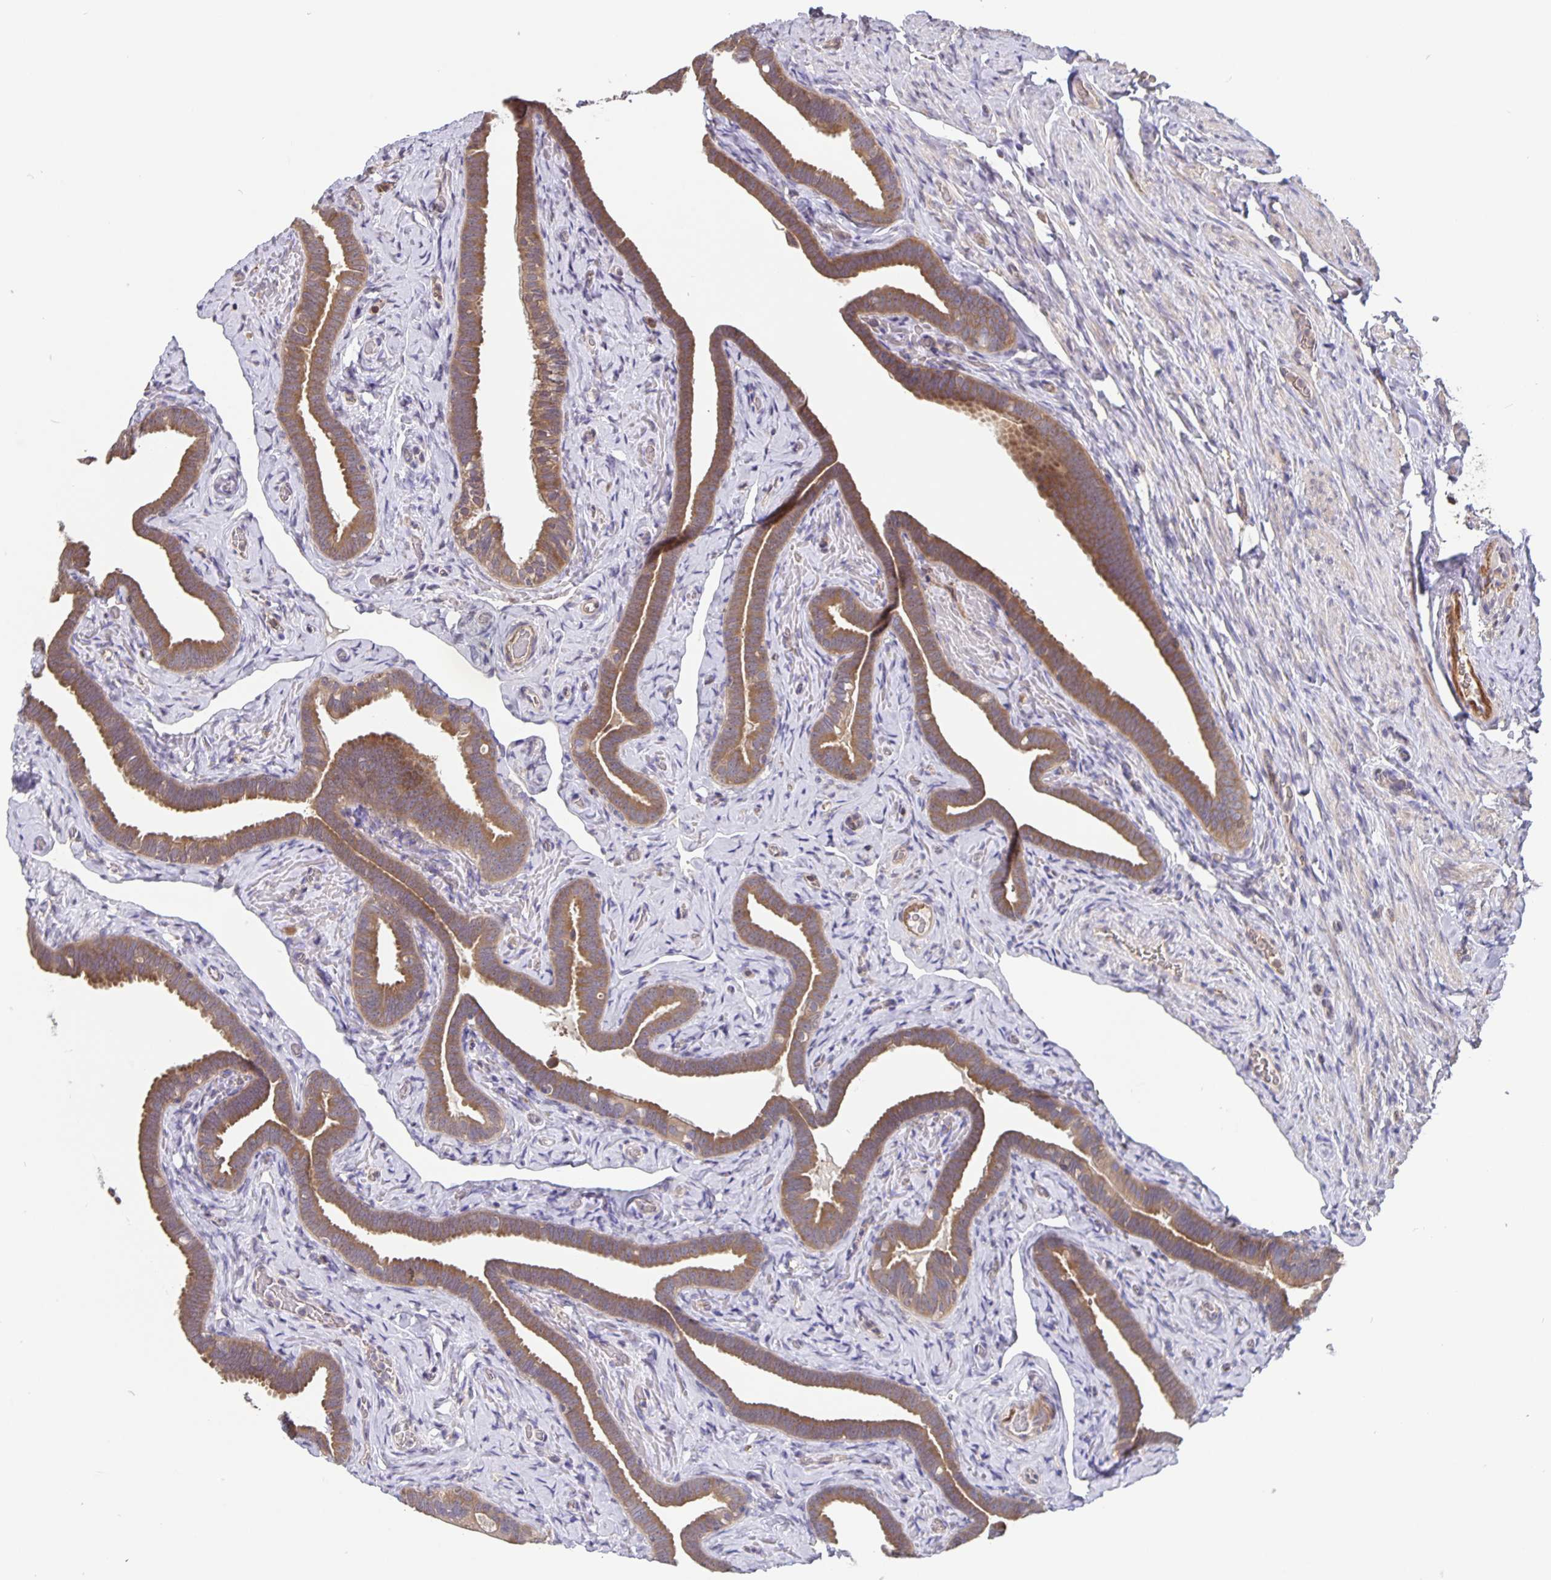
{"staining": {"intensity": "moderate", "quantity": ">75%", "location": "cytoplasmic/membranous"}, "tissue": "fallopian tube", "cell_type": "Glandular cells", "image_type": "normal", "snomed": [{"axis": "morphology", "description": "Normal tissue, NOS"}, {"axis": "topography", "description": "Fallopian tube"}], "caption": "This photomicrograph reveals unremarkable fallopian tube stained with immunohistochemistry to label a protein in brown. The cytoplasmic/membranous of glandular cells show moderate positivity for the protein. Nuclei are counter-stained blue.", "gene": "FEM1C", "patient": {"sex": "female", "age": 69}}